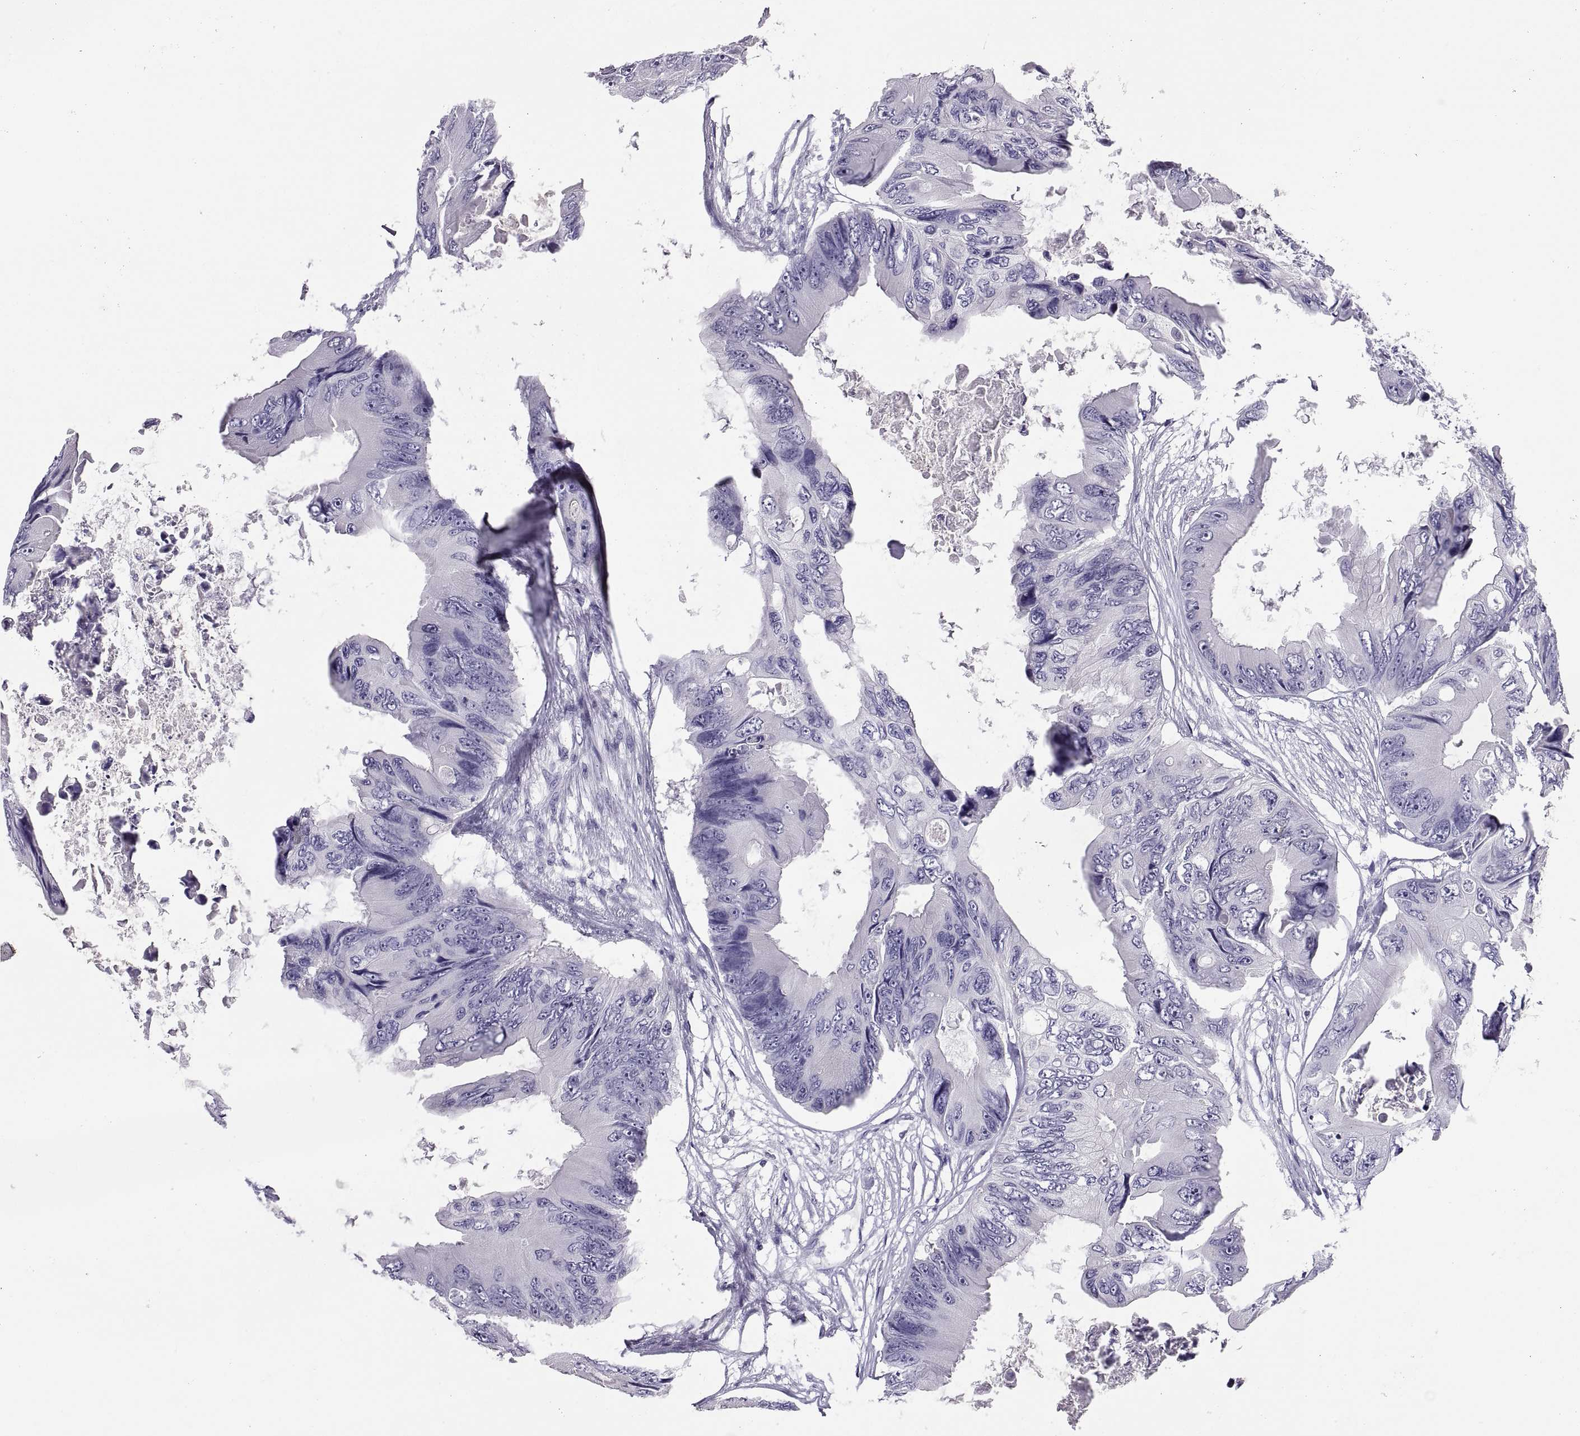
{"staining": {"intensity": "negative", "quantity": "none", "location": "none"}, "tissue": "colorectal cancer", "cell_type": "Tumor cells", "image_type": "cancer", "snomed": [{"axis": "morphology", "description": "Adenocarcinoma, NOS"}, {"axis": "topography", "description": "Rectum"}], "caption": "This is an IHC image of human colorectal adenocarcinoma. There is no staining in tumor cells.", "gene": "RGS20", "patient": {"sex": "male", "age": 63}}